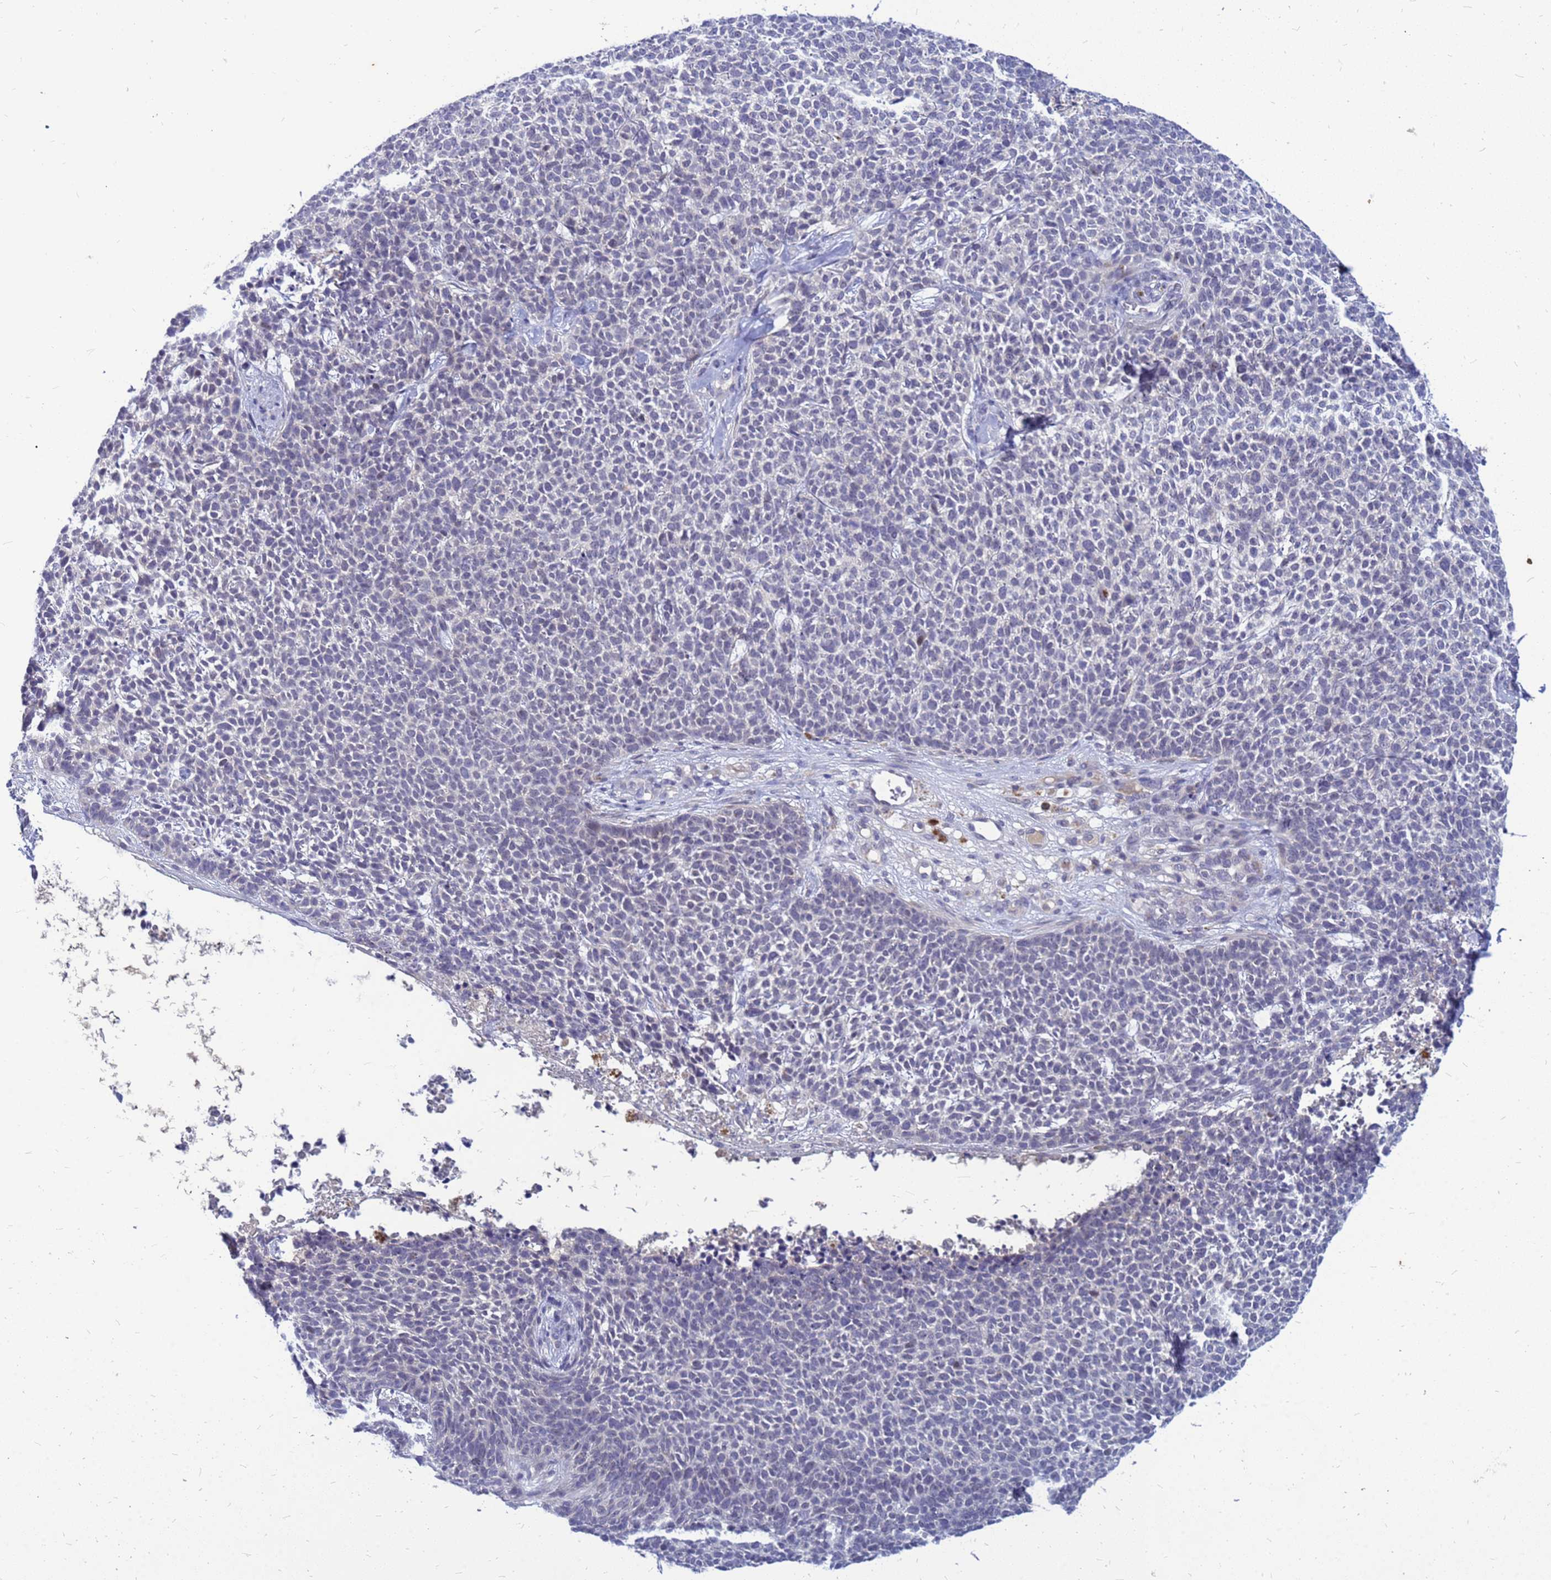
{"staining": {"intensity": "negative", "quantity": "none", "location": "none"}, "tissue": "skin cancer", "cell_type": "Tumor cells", "image_type": "cancer", "snomed": [{"axis": "morphology", "description": "Basal cell carcinoma"}, {"axis": "topography", "description": "Skin"}], "caption": "IHC image of neoplastic tissue: human skin basal cell carcinoma stained with DAB (3,3'-diaminobenzidine) reveals no significant protein expression in tumor cells. The staining is performed using DAB (3,3'-diaminobenzidine) brown chromogen with nuclei counter-stained in using hematoxylin.", "gene": "SRGAP3", "patient": {"sex": "female", "age": 84}}